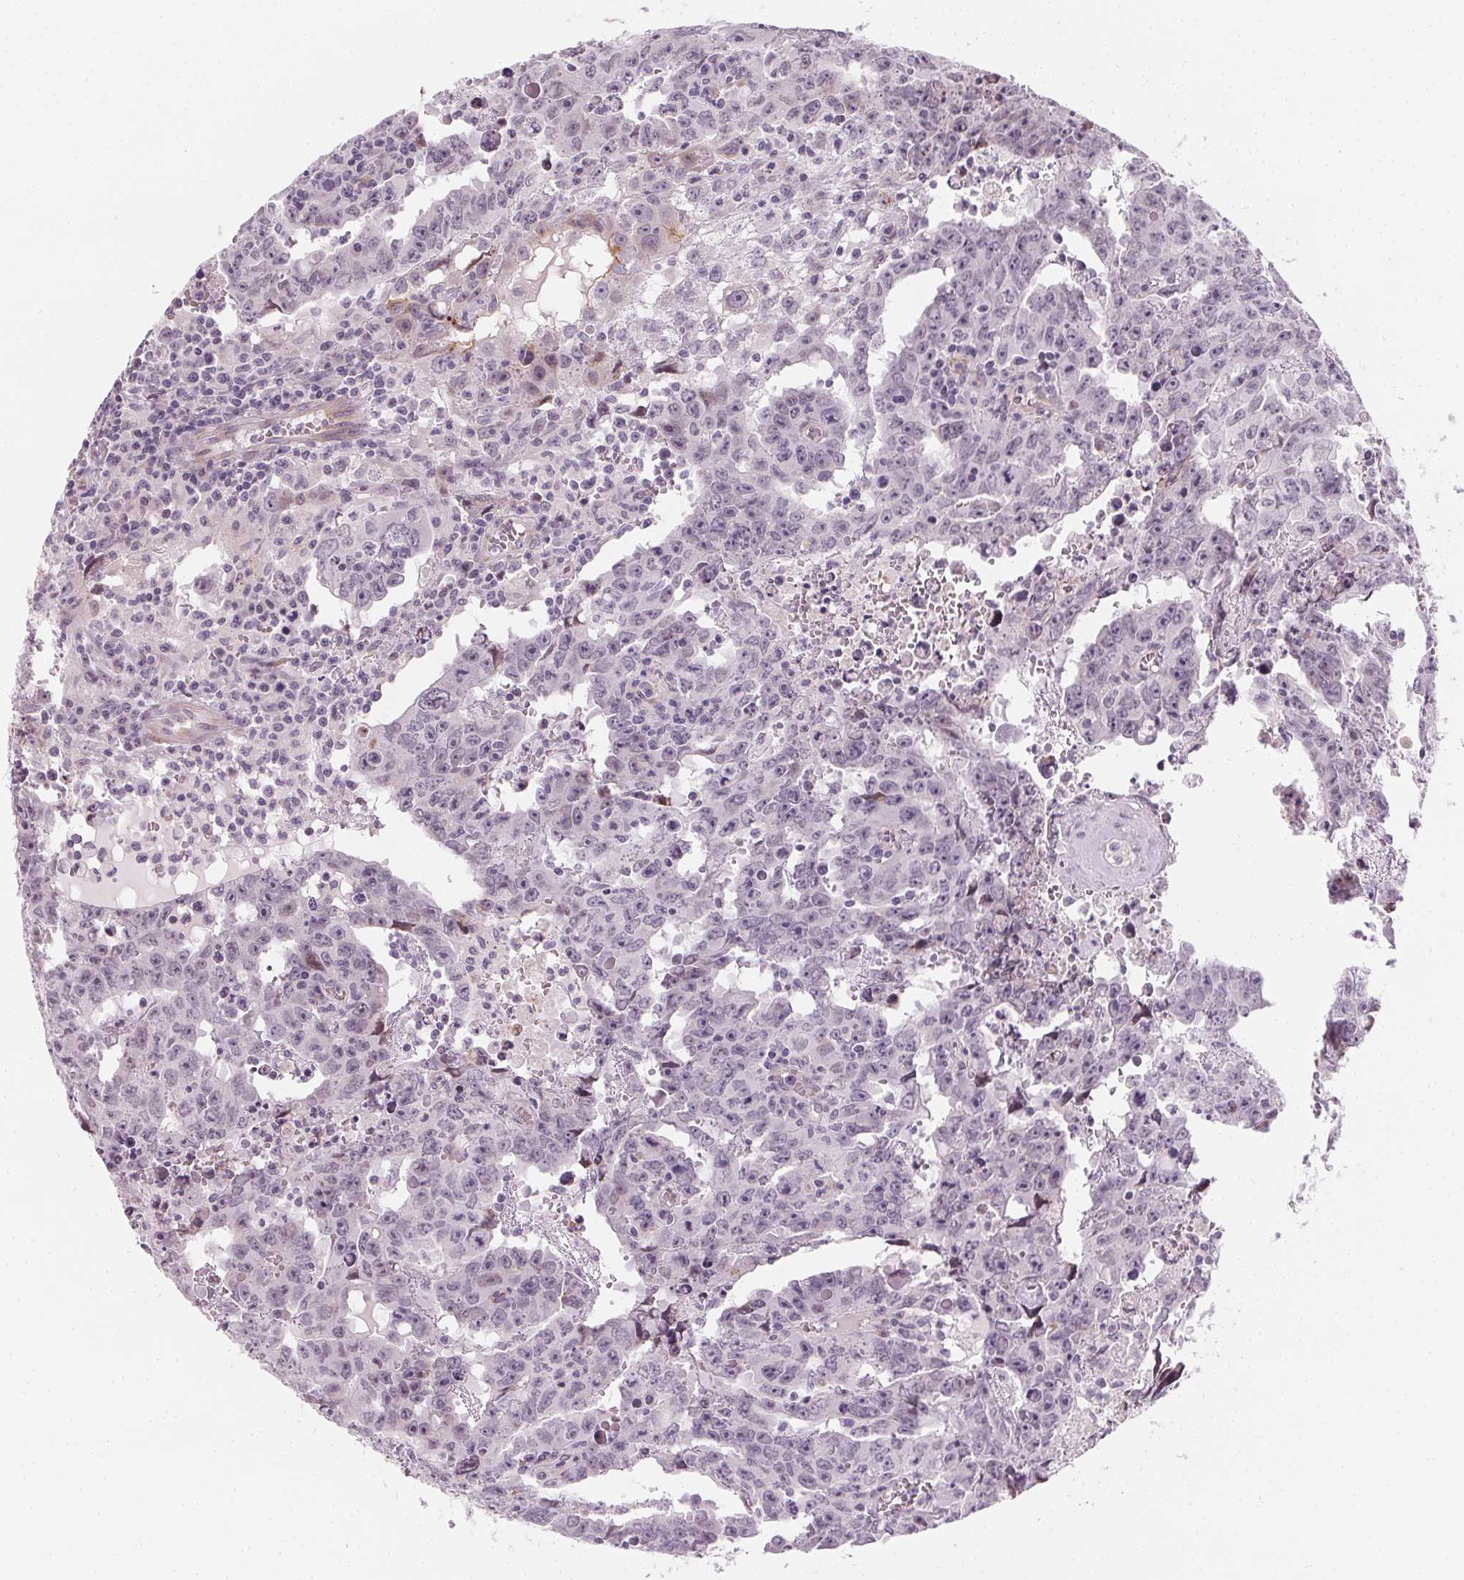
{"staining": {"intensity": "negative", "quantity": "none", "location": "none"}, "tissue": "testis cancer", "cell_type": "Tumor cells", "image_type": "cancer", "snomed": [{"axis": "morphology", "description": "Carcinoma, Embryonal, NOS"}, {"axis": "topography", "description": "Testis"}], "caption": "Tumor cells show no significant protein positivity in testis embryonal carcinoma.", "gene": "CCDC96", "patient": {"sex": "male", "age": 22}}